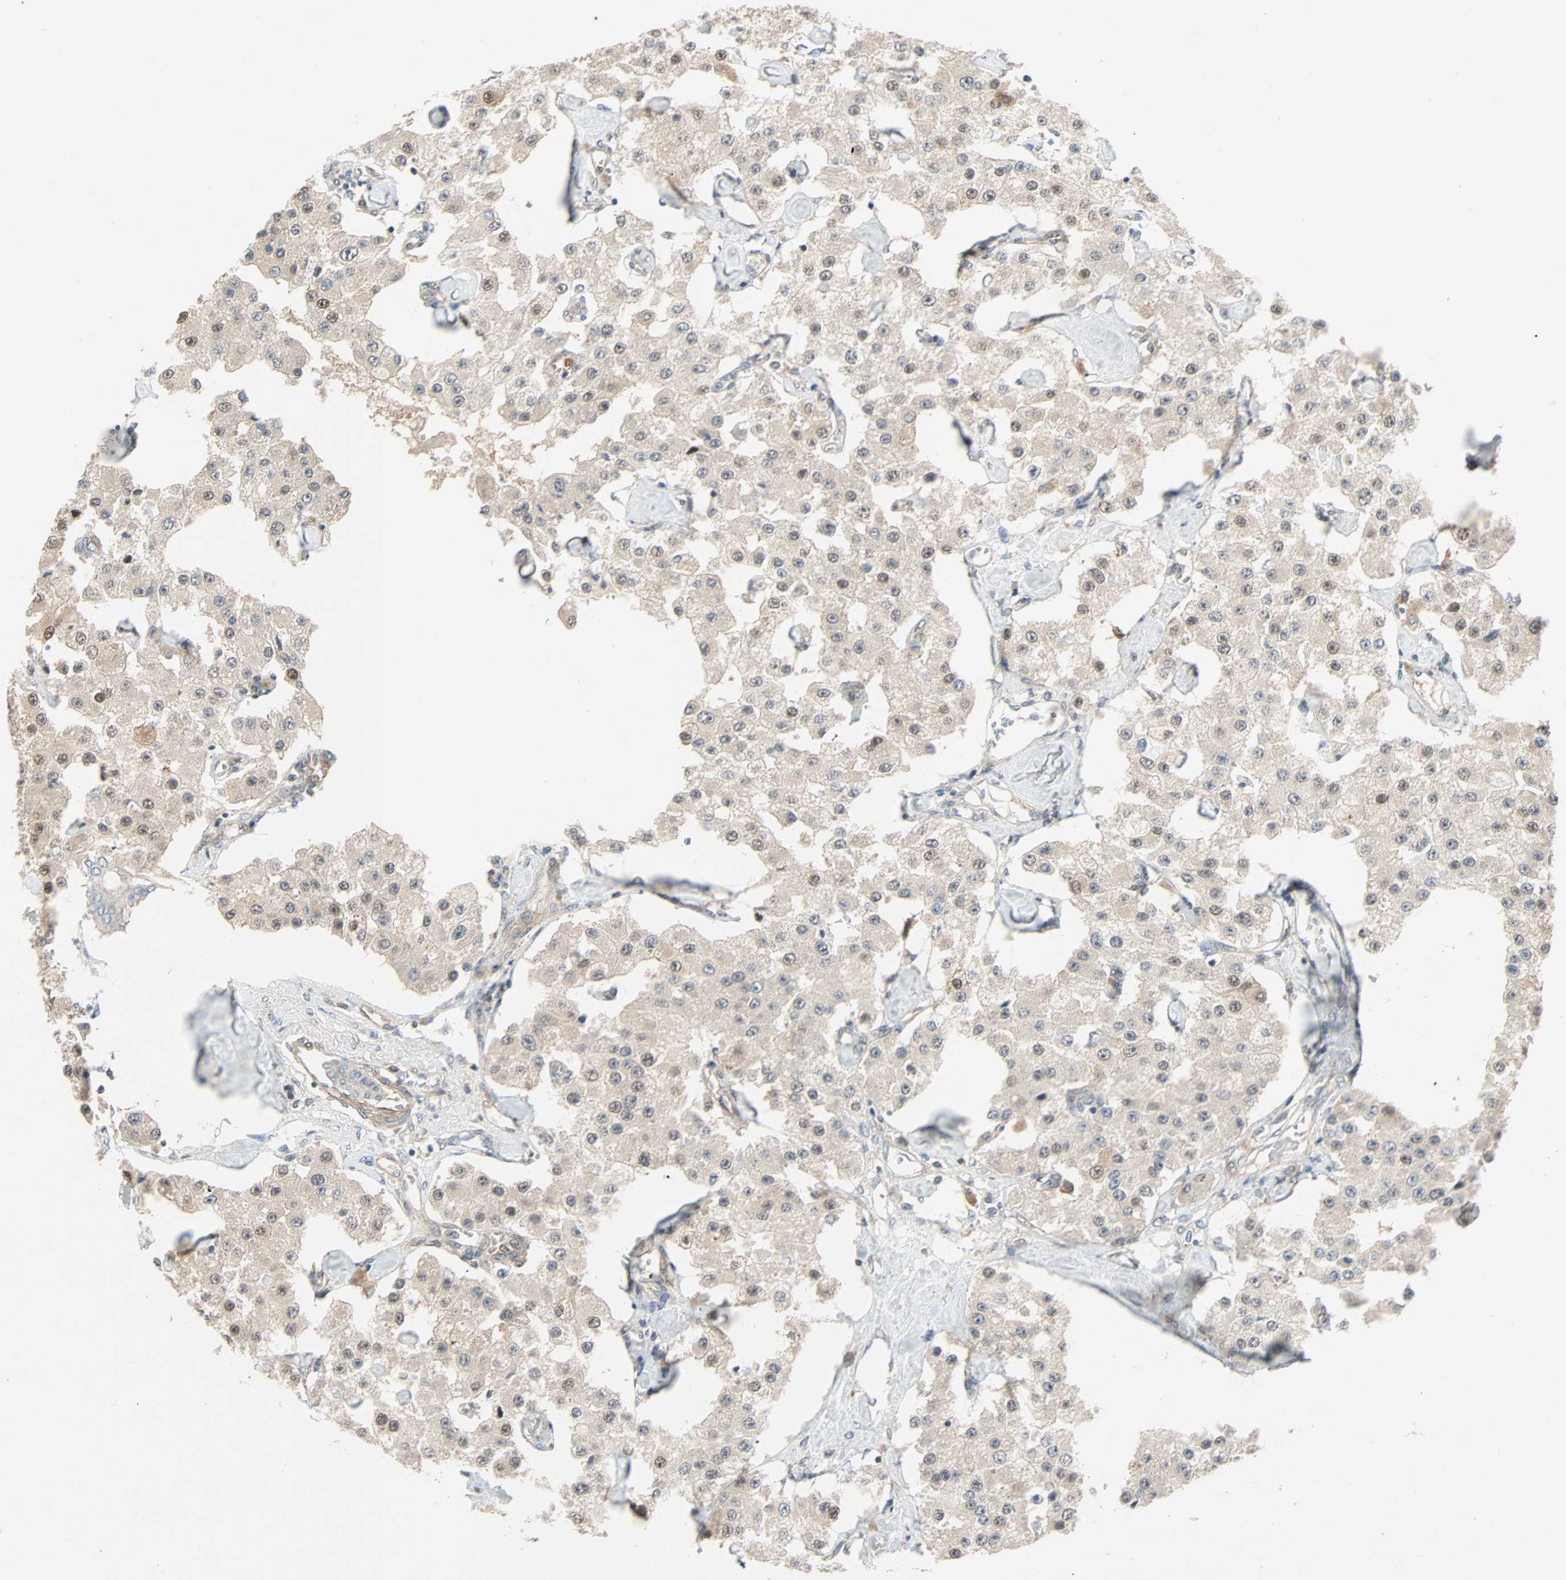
{"staining": {"intensity": "weak", "quantity": ">75%", "location": "cytoplasmic/membranous"}, "tissue": "carcinoid", "cell_type": "Tumor cells", "image_type": "cancer", "snomed": [{"axis": "morphology", "description": "Carcinoid, malignant, NOS"}, {"axis": "topography", "description": "Pancreas"}], "caption": "Immunohistochemical staining of human carcinoid (malignant) reveals low levels of weak cytoplasmic/membranous positivity in approximately >75% of tumor cells.", "gene": "TNFRSF12A", "patient": {"sex": "male", "age": 41}}